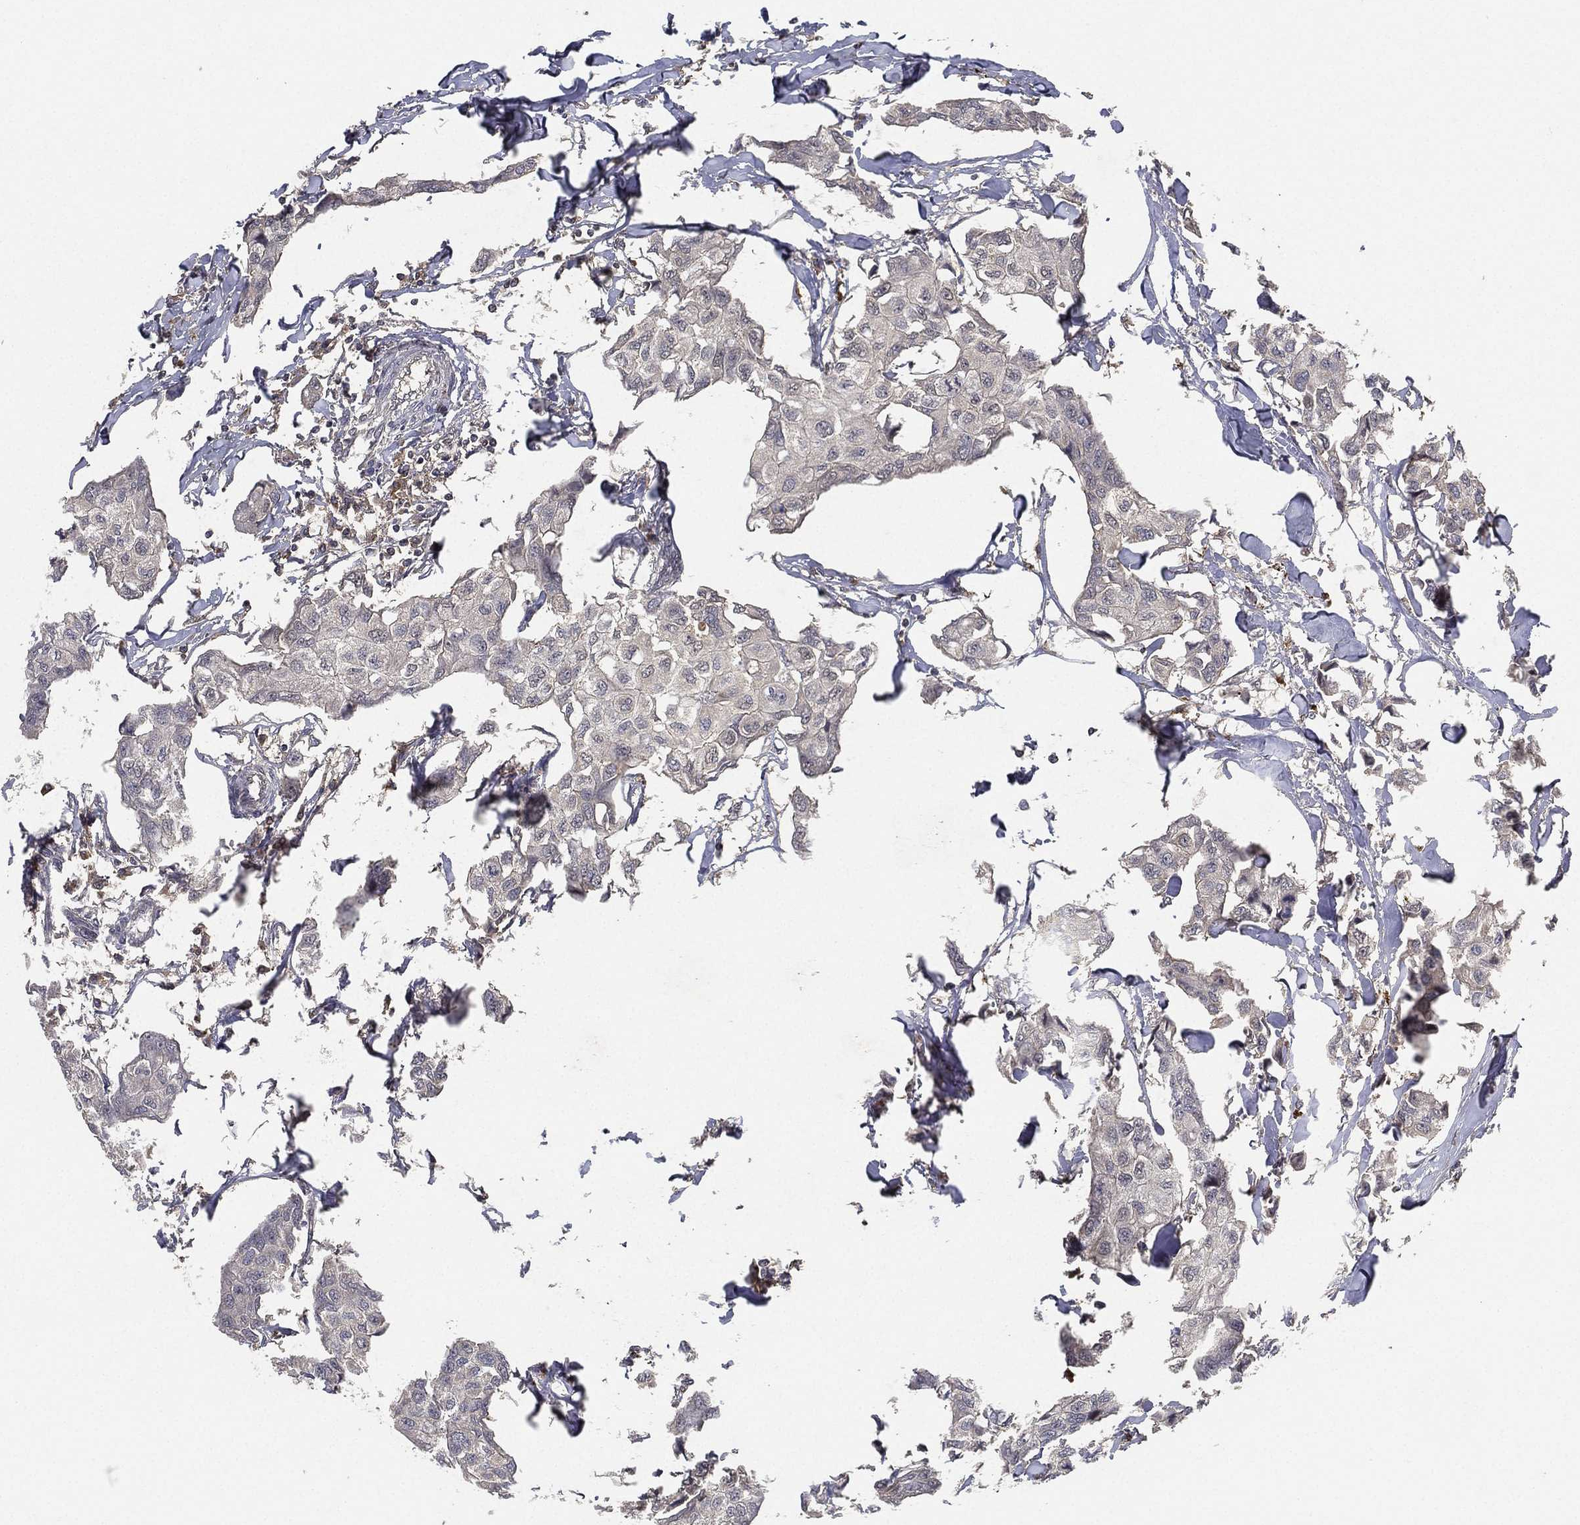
{"staining": {"intensity": "negative", "quantity": "none", "location": "none"}, "tissue": "breast cancer", "cell_type": "Tumor cells", "image_type": "cancer", "snomed": [{"axis": "morphology", "description": "Duct carcinoma"}, {"axis": "topography", "description": "Breast"}], "caption": "A photomicrograph of human breast cancer is negative for staining in tumor cells.", "gene": "CFAP251", "patient": {"sex": "female", "age": 80}}